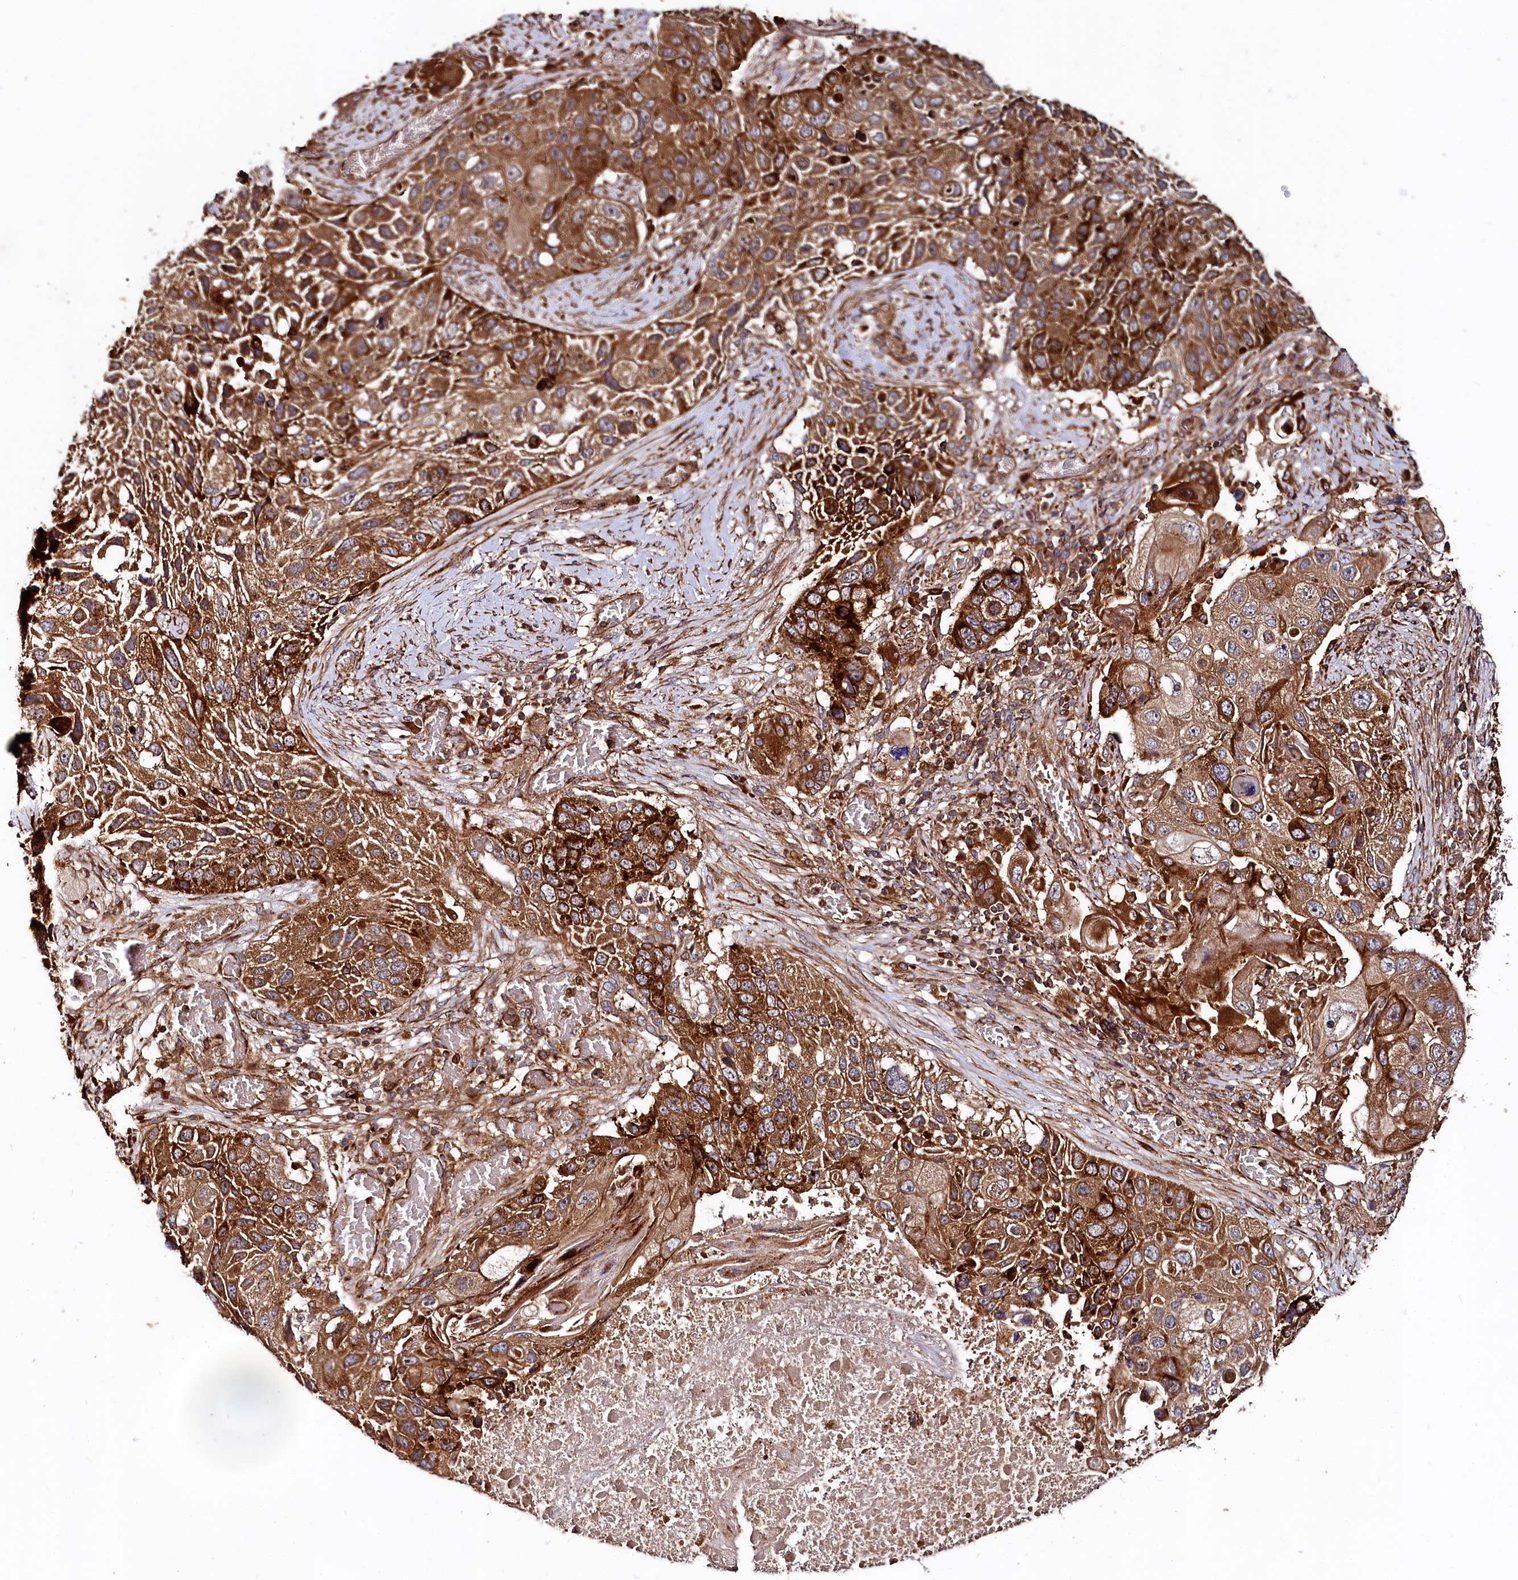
{"staining": {"intensity": "strong", "quantity": ">75%", "location": "cytoplasmic/membranous"}, "tissue": "lung cancer", "cell_type": "Tumor cells", "image_type": "cancer", "snomed": [{"axis": "morphology", "description": "Squamous cell carcinoma, NOS"}, {"axis": "topography", "description": "Lung"}], "caption": "This is an image of immunohistochemistry (IHC) staining of lung squamous cell carcinoma, which shows strong positivity in the cytoplasmic/membranous of tumor cells.", "gene": "WDR73", "patient": {"sex": "male", "age": 61}}